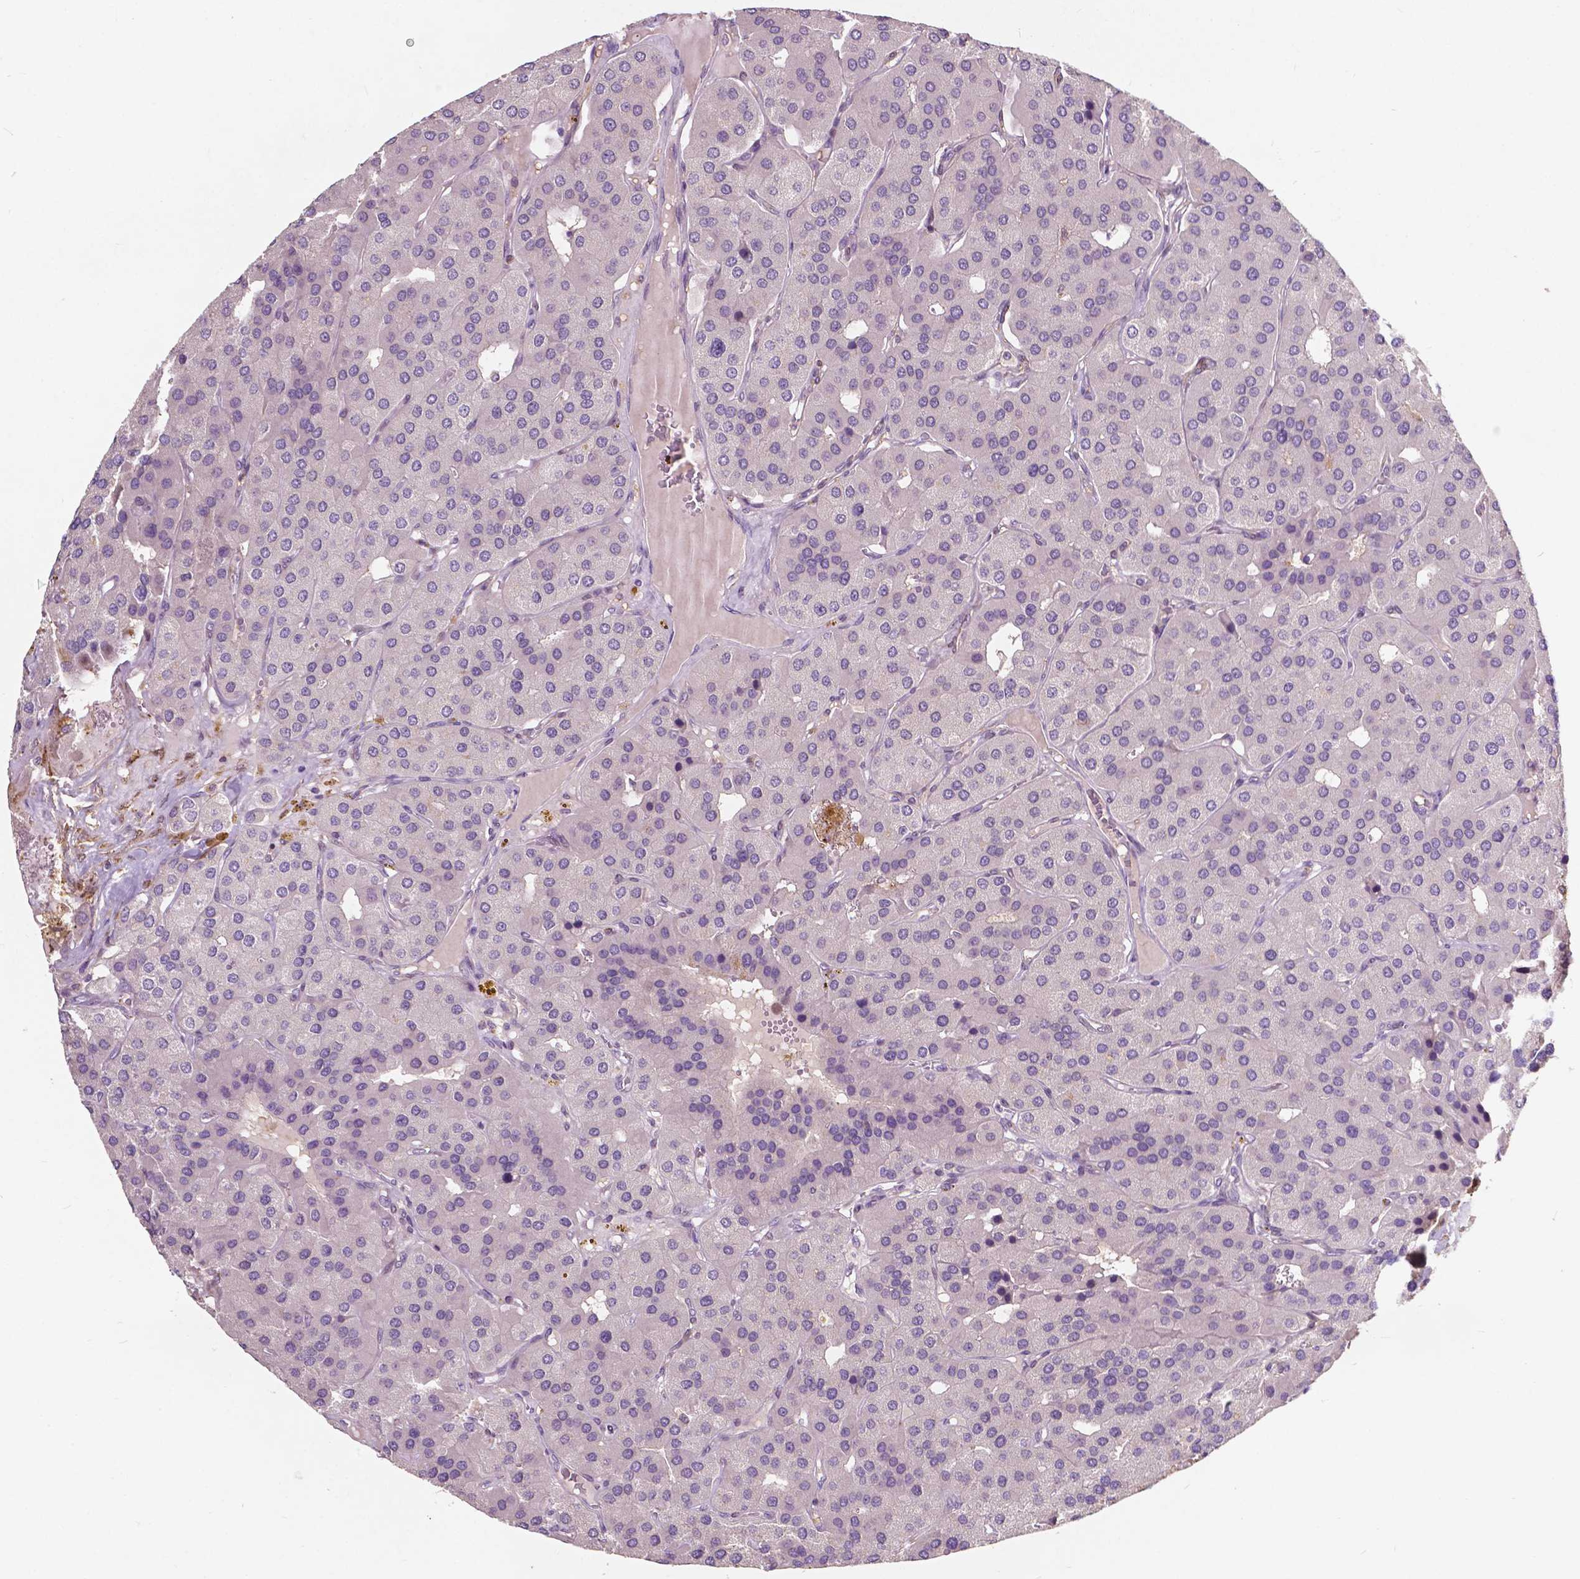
{"staining": {"intensity": "negative", "quantity": "none", "location": "none"}, "tissue": "parathyroid gland", "cell_type": "Glandular cells", "image_type": "normal", "snomed": [{"axis": "morphology", "description": "Normal tissue, NOS"}, {"axis": "morphology", "description": "Adenoma, NOS"}, {"axis": "topography", "description": "Parathyroid gland"}], "caption": "This is a photomicrograph of immunohistochemistry (IHC) staining of benign parathyroid gland, which shows no expression in glandular cells. The staining is performed using DAB (3,3'-diaminobenzidine) brown chromogen with nuclei counter-stained in using hematoxylin.", "gene": "GPR37", "patient": {"sex": "female", "age": 86}}